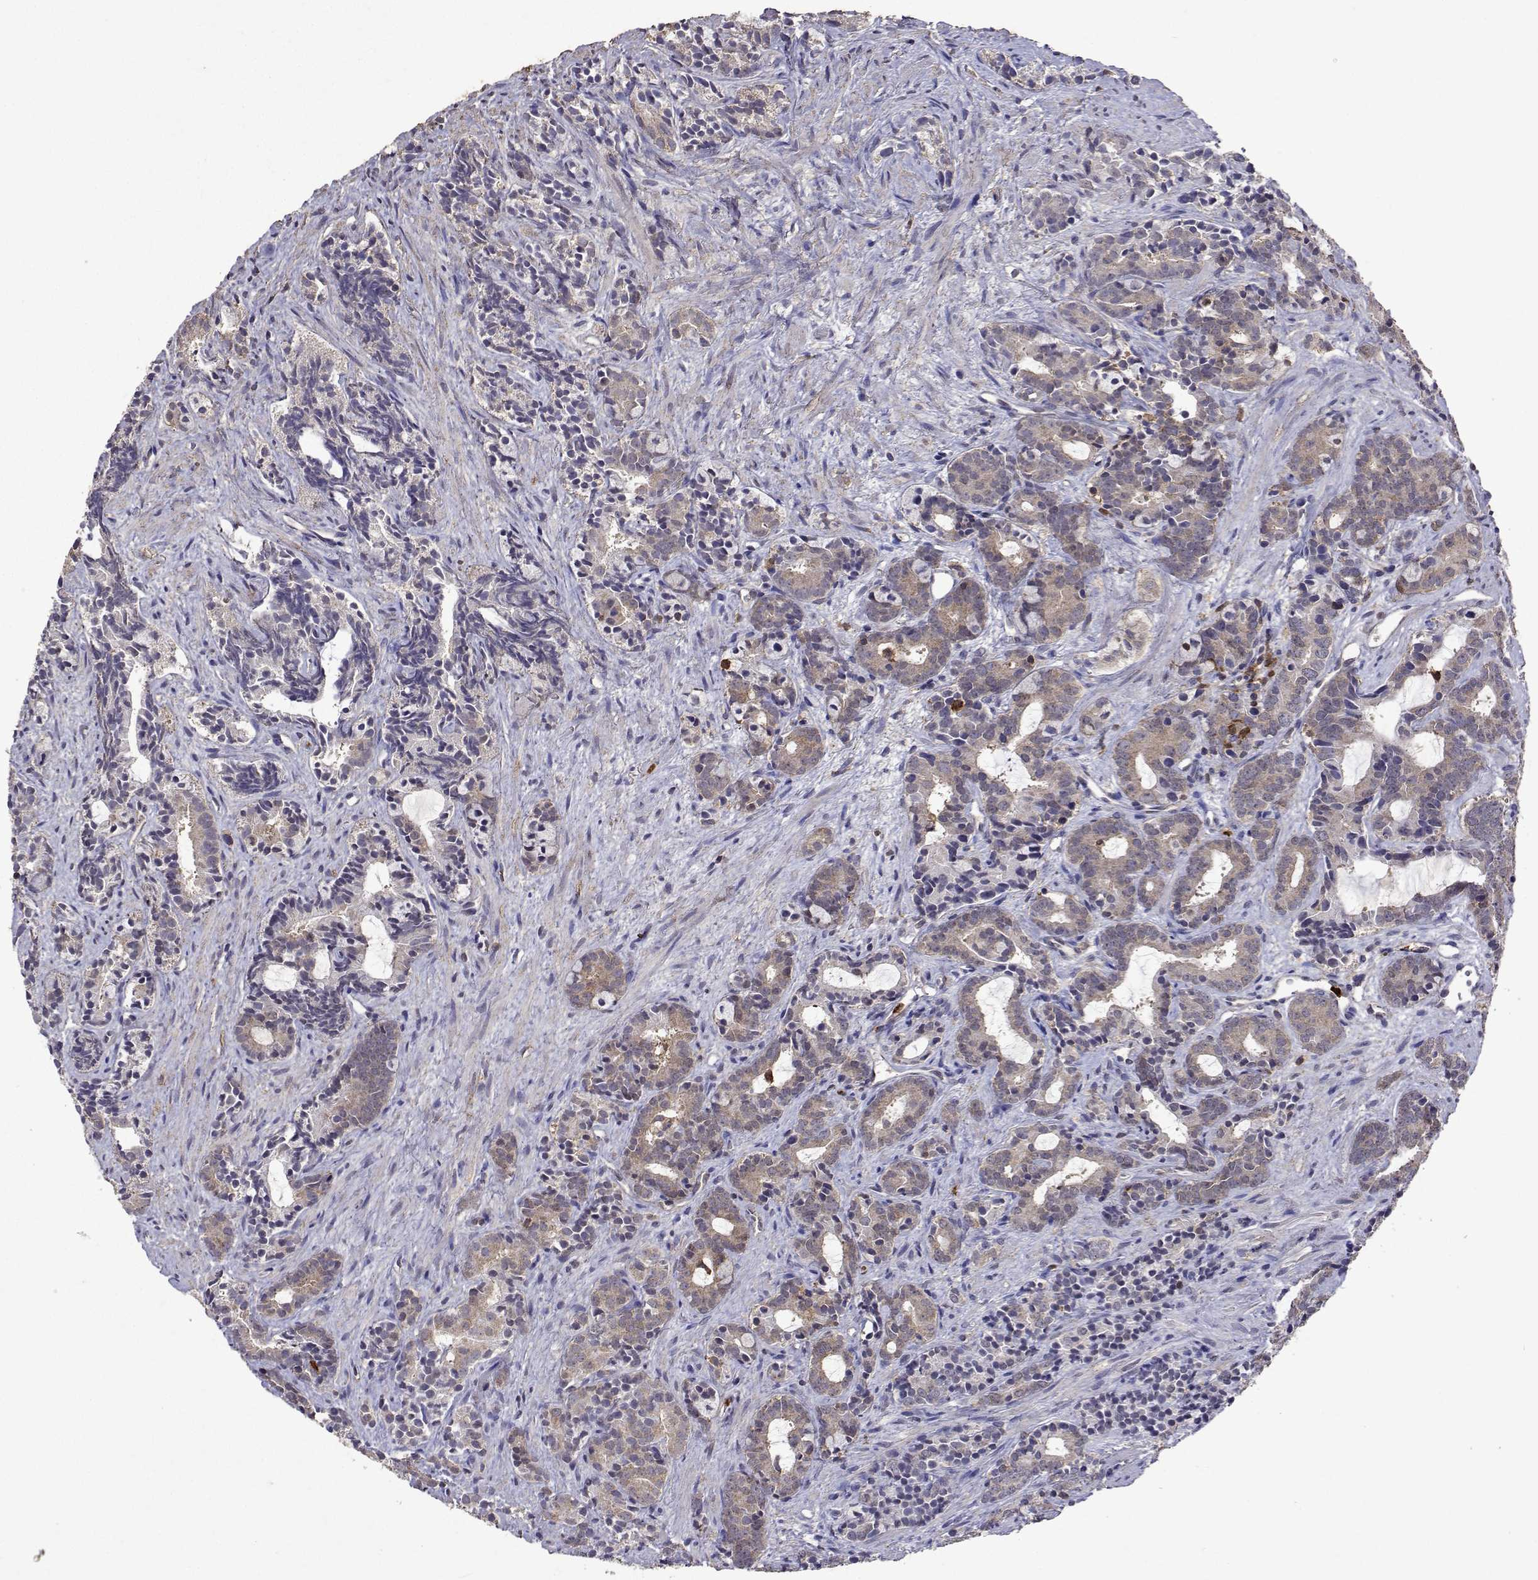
{"staining": {"intensity": "weak", "quantity": ">75%", "location": "cytoplasmic/membranous"}, "tissue": "prostate cancer", "cell_type": "Tumor cells", "image_type": "cancer", "snomed": [{"axis": "morphology", "description": "Adenocarcinoma, High grade"}, {"axis": "topography", "description": "Prostate"}], "caption": "Immunohistochemical staining of human adenocarcinoma (high-grade) (prostate) reveals low levels of weak cytoplasmic/membranous expression in about >75% of tumor cells. Immunohistochemistry (ihc) stains the protein in brown and the nuclei are stained blue.", "gene": "APAF1", "patient": {"sex": "male", "age": 84}}